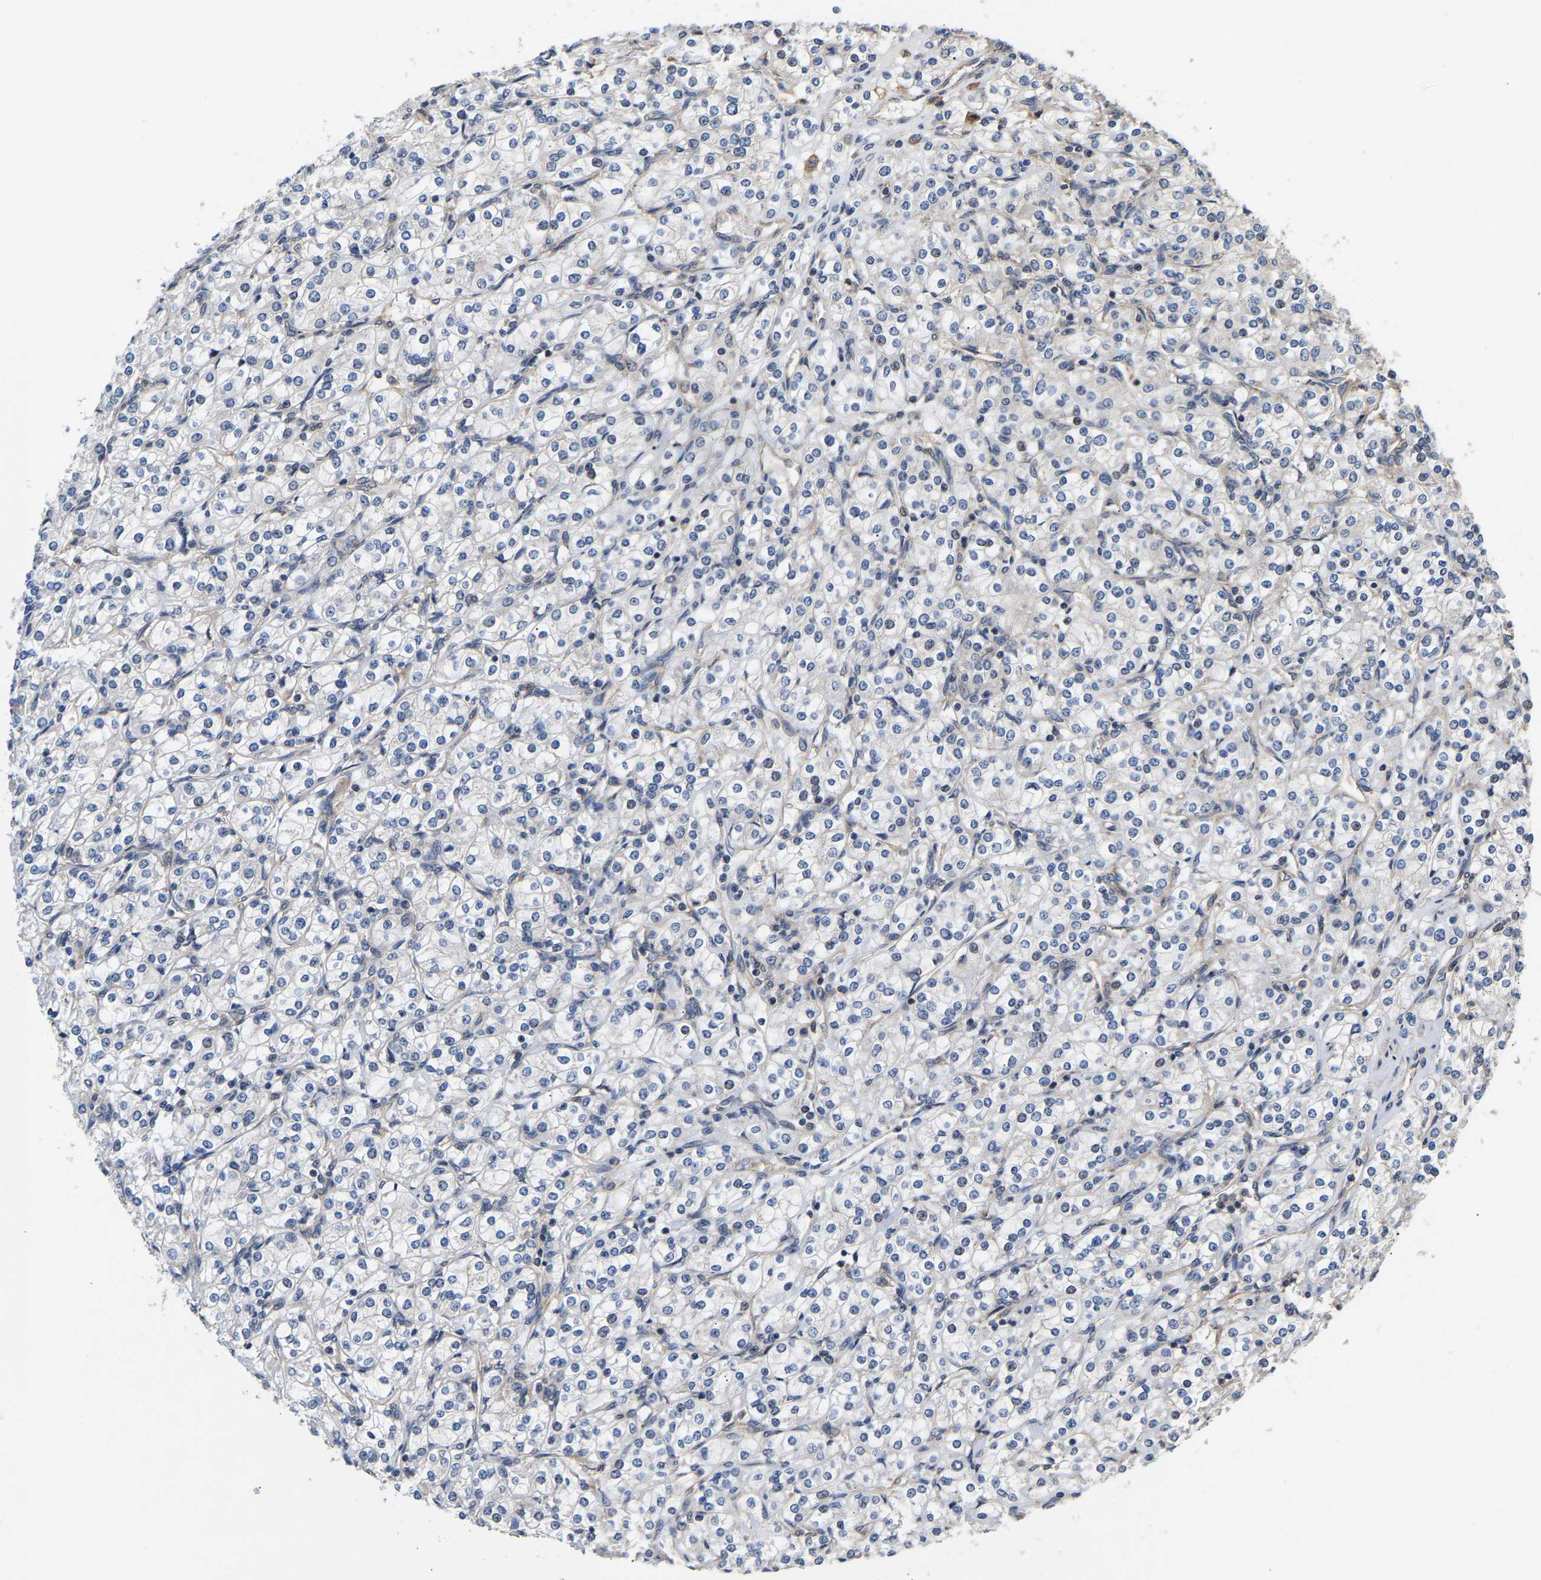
{"staining": {"intensity": "negative", "quantity": "none", "location": "none"}, "tissue": "renal cancer", "cell_type": "Tumor cells", "image_type": "cancer", "snomed": [{"axis": "morphology", "description": "Adenocarcinoma, NOS"}, {"axis": "topography", "description": "Kidney"}], "caption": "A photomicrograph of adenocarcinoma (renal) stained for a protein displays no brown staining in tumor cells.", "gene": "AIMP2", "patient": {"sex": "male", "age": 77}}